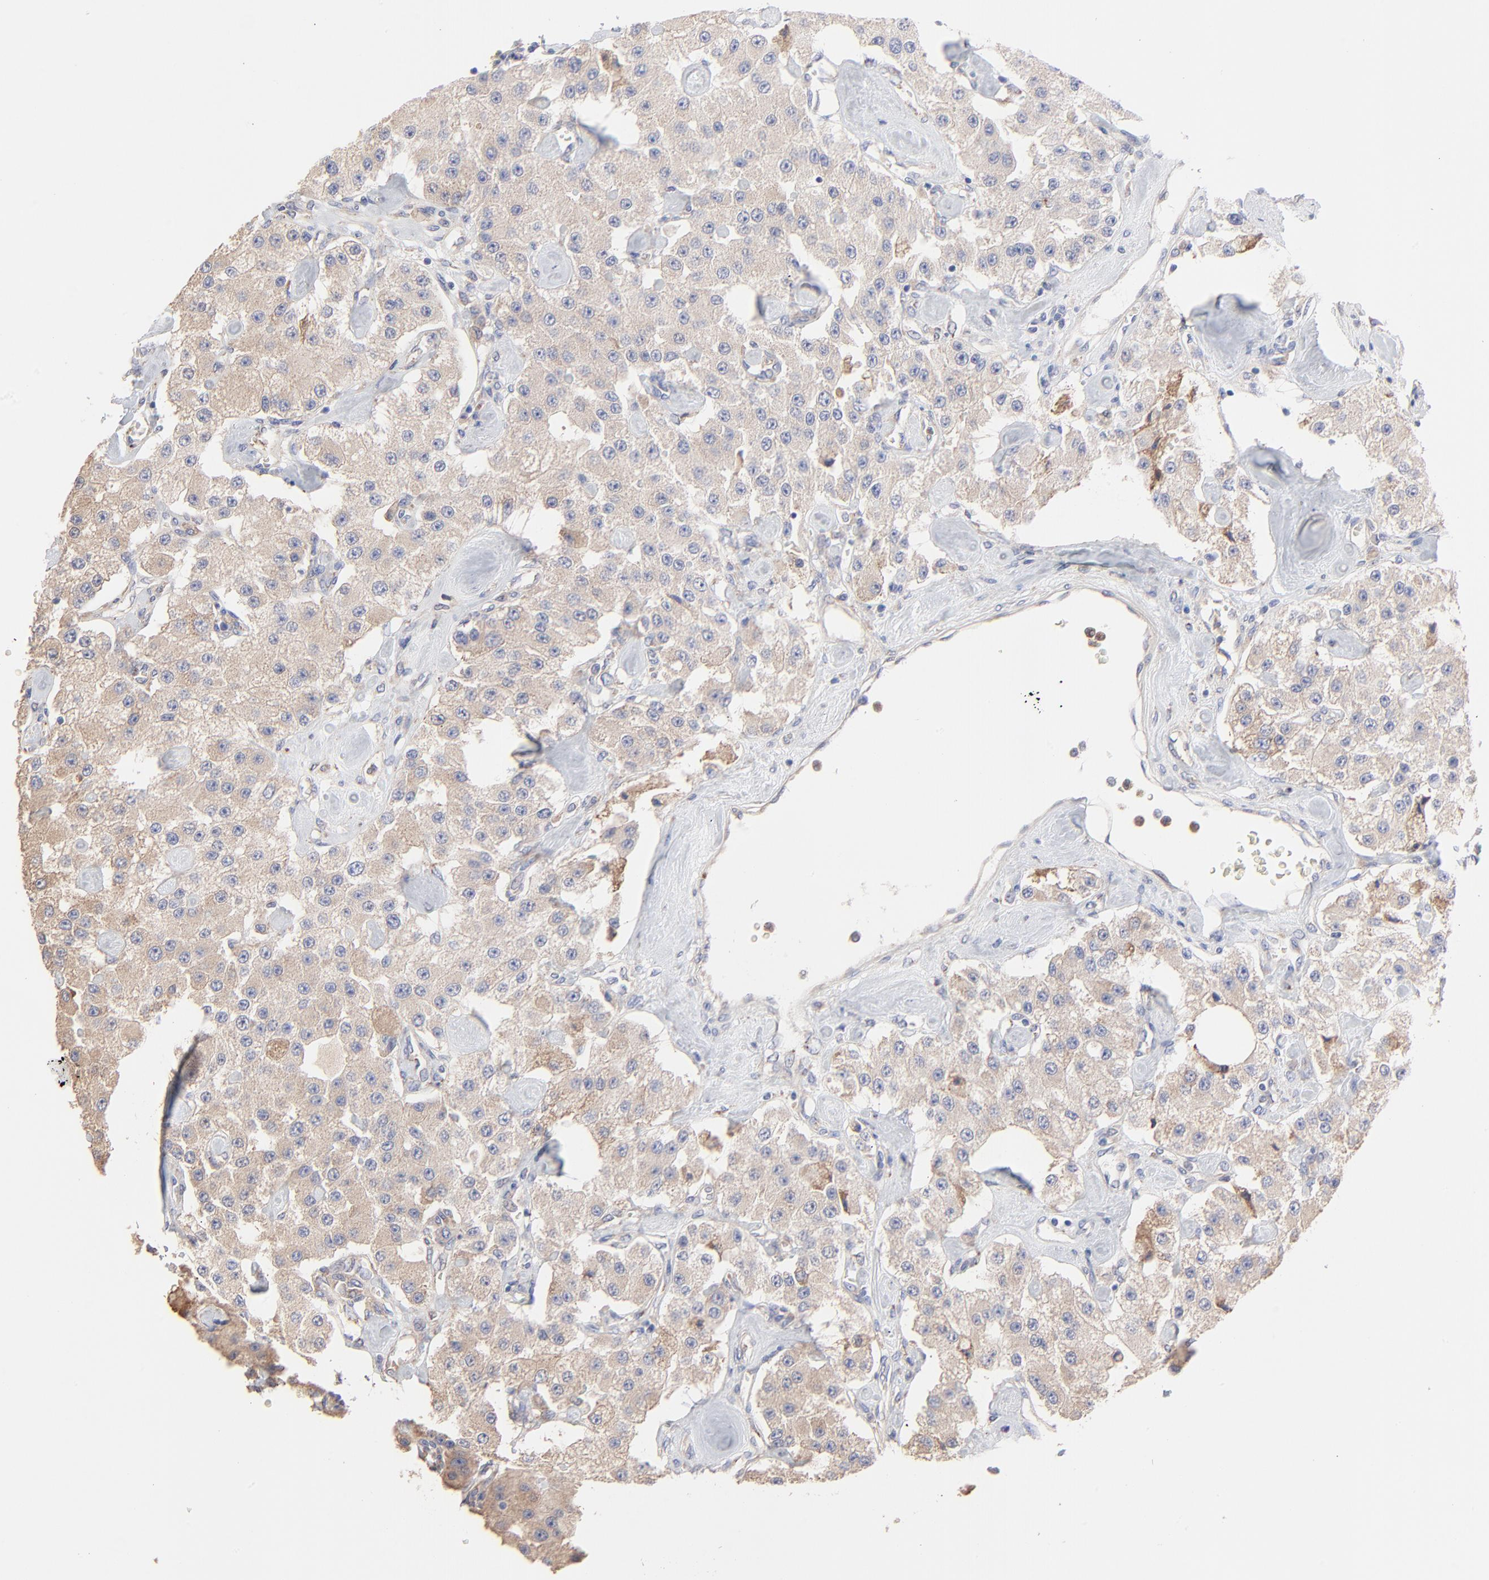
{"staining": {"intensity": "weak", "quantity": ">75%", "location": "cytoplasmic/membranous"}, "tissue": "carcinoid", "cell_type": "Tumor cells", "image_type": "cancer", "snomed": [{"axis": "morphology", "description": "Carcinoid, malignant, NOS"}, {"axis": "topography", "description": "Pancreas"}], "caption": "Carcinoid (malignant) was stained to show a protein in brown. There is low levels of weak cytoplasmic/membranous staining in about >75% of tumor cells. (Stains: DAB (3,3'-diaminobenzidine) in brown, nuclei in blue, Microscopy: brightfield microscopy at high magnification).", "gene": "PPFIBP2", "patient": {"sex": "male", "age": 41}}